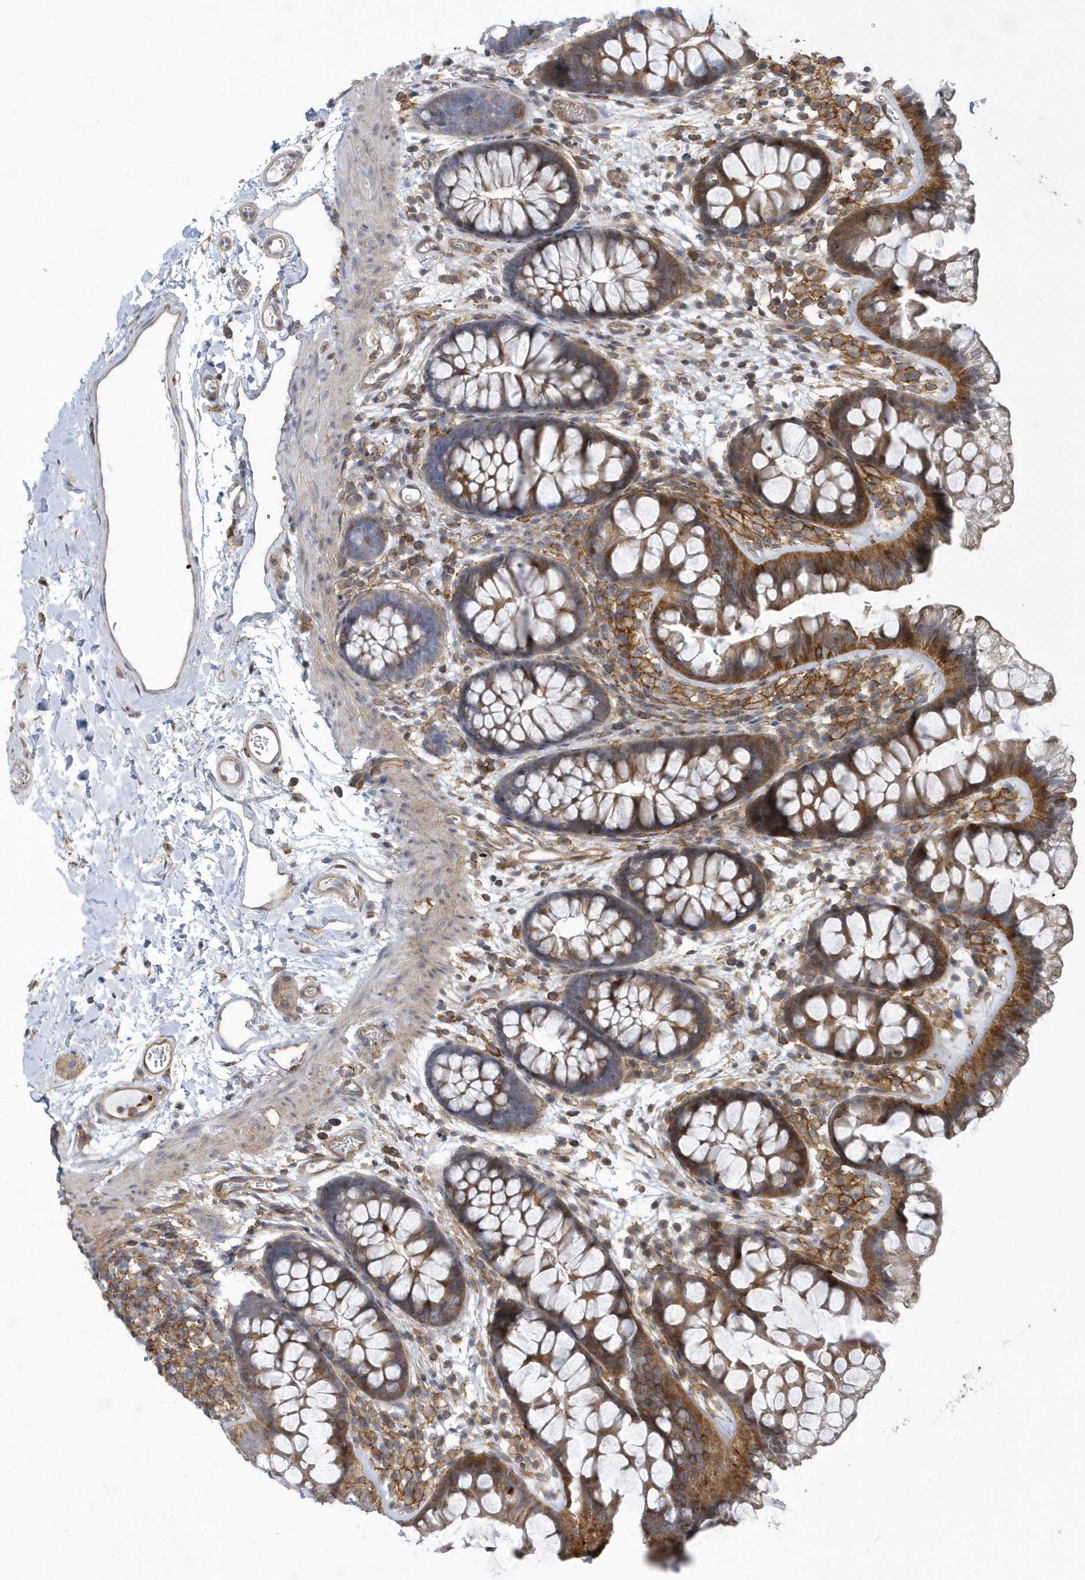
{"staining": {"intensity": "moderate", "quantity": "25%-75%", "location": "cytoplasmic/membranous"}, "tissue": "colon", "cell_type": "Endothelial cells", "image_type": "normal", "snomed": [{"axis": "morphology", "description": "Normal tissue, NOS"}, {"axis": "topography", "description": "Colon"}], "caption": "A brown stain labels moderate cytoplasmic/membranous positivity of a protein in endothelial cells of unremarkable human colon.", "gene": "ARAP2", "patient": {"sex": "female", "age": 62}}